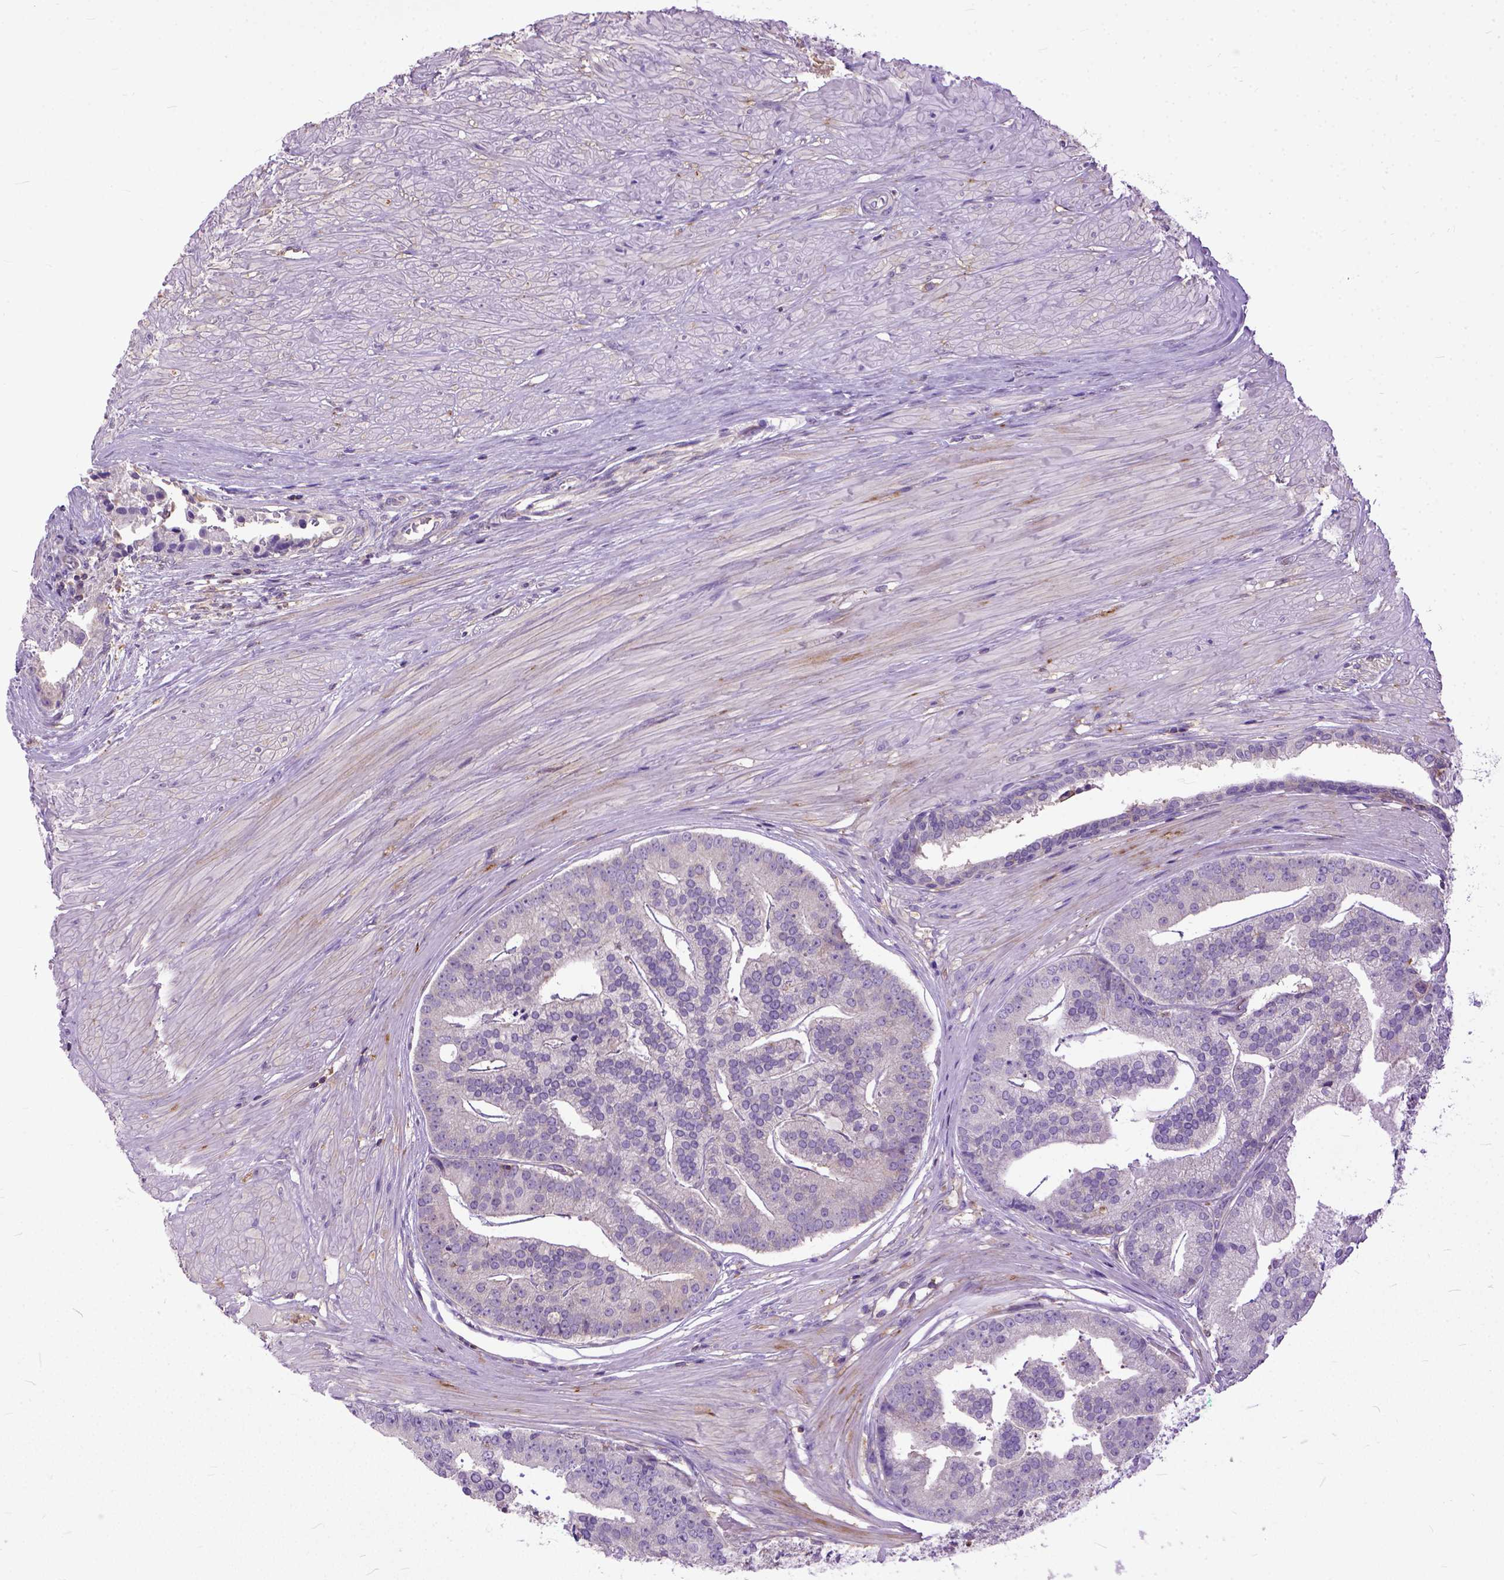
{"staining": {"intensity": "negative", "quantity": "none", "location": "none"}, "tissue": "prostate cancer", "cell_type": "Tumor cells", "image_type": "cancer", "snomed": [{"axis": "morphology", "description": "Adenocarcinoma, NOS"}, {"axis": "topography", "description": "Prostate and seminal vesicle, NOS"}, {"axis": "topography", "description": "Prostate"}], "caption": "Immunohistochemistry (IHC) image of neoplastic tissue: adenocarcinoma (prostate) stained with DAB (3,3'-diaminobenzidine) displays no significant protein positivity in tumor cells.", "gene": "NAMPT", "patient": {"sex": "male", "age": 44}}